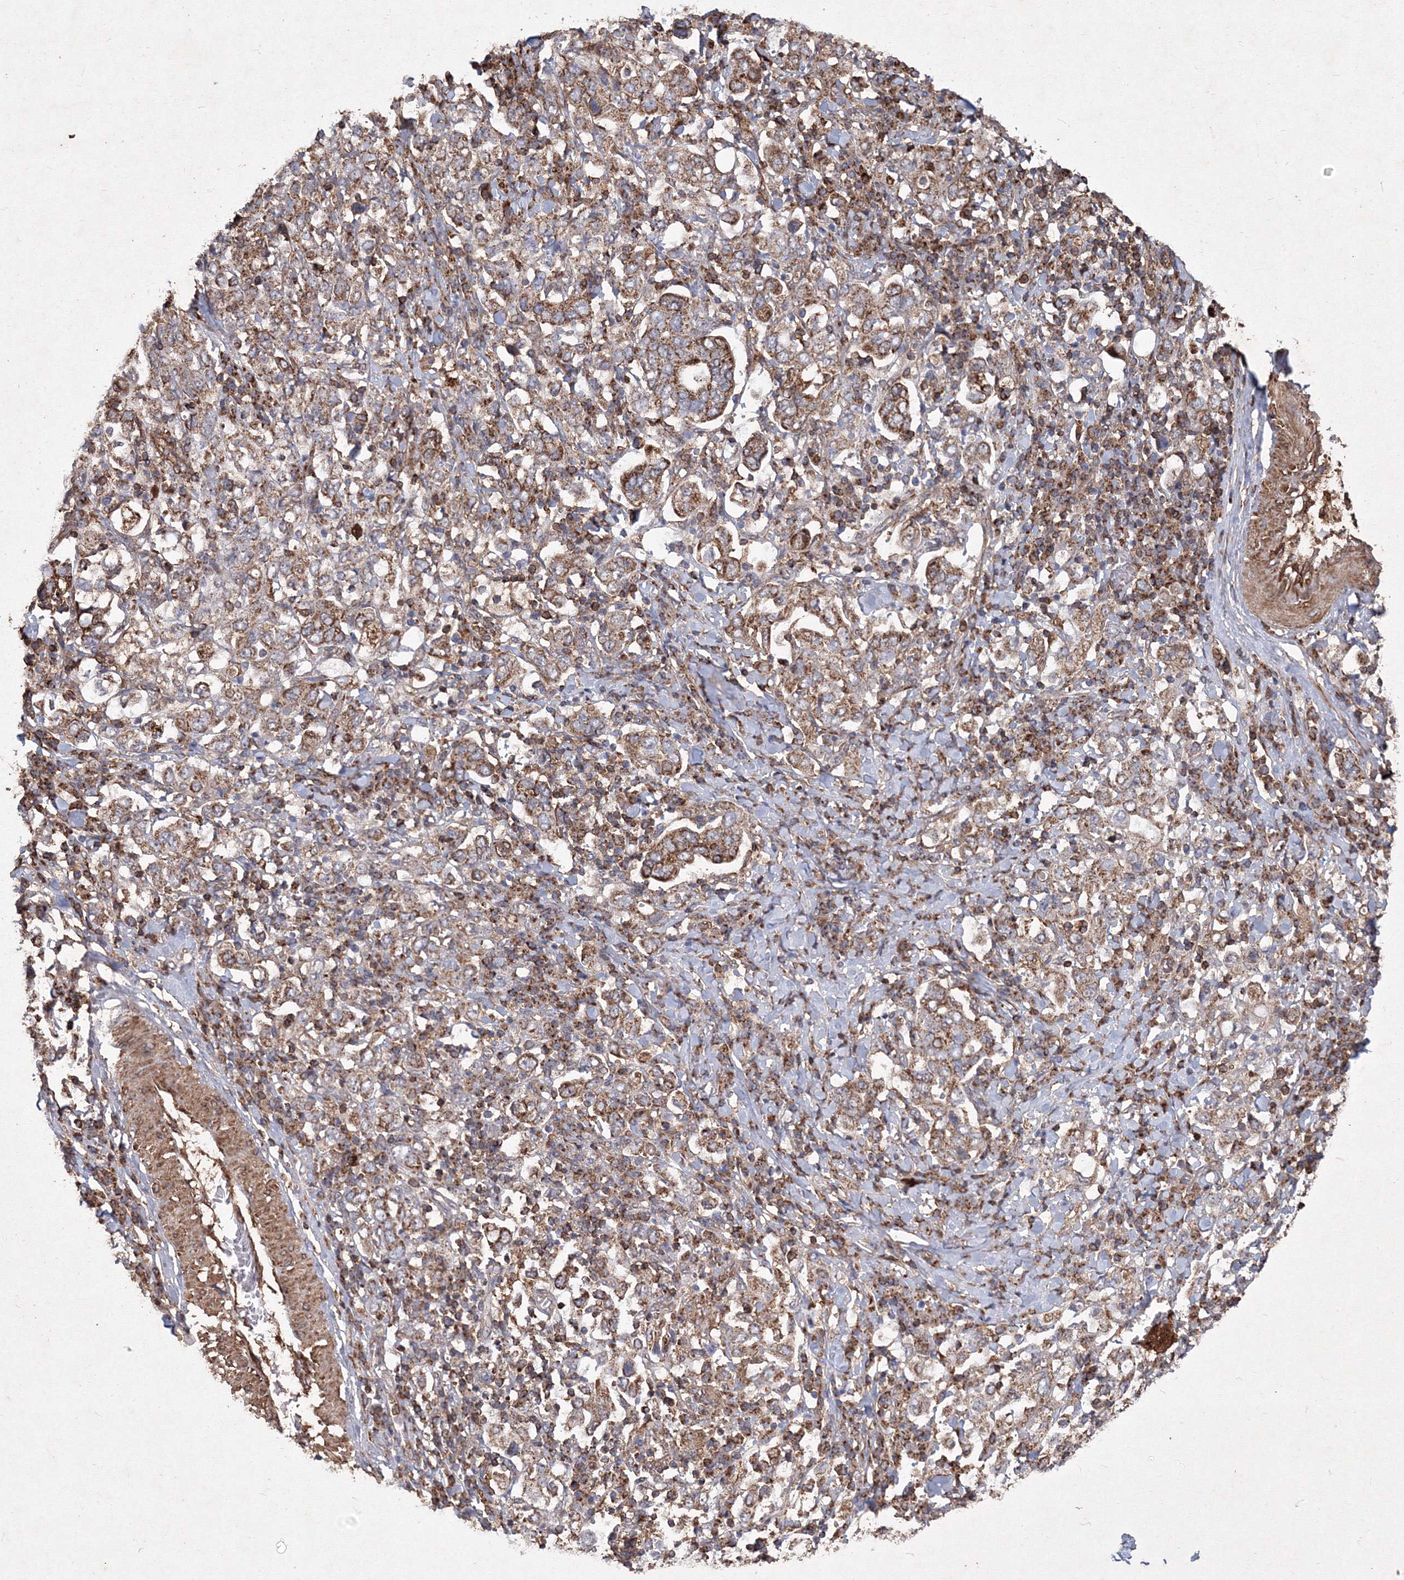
{"staining": {"intensity": "moderate", "quantity": ">75%", "location": "cytoplasmic/membranous"}, "tissue": "stomach cancer", "cell_type": "Tumor cells", "image_type": "cancer", "snomed": [{"axis": "morphology", "description": "Adenocarcinoma, NOS"}, {"axis": "topography", "description": "Stomach, upper"}], "caption": "Tumor cells show medium levels of moderate cytoplasmic/membranous positivity in approximately >75% of cells in human stomach cancer. Nuclei are stained in blue.", "gene": "TMEM139", "patient": {"sex": "male", "age": 62}}